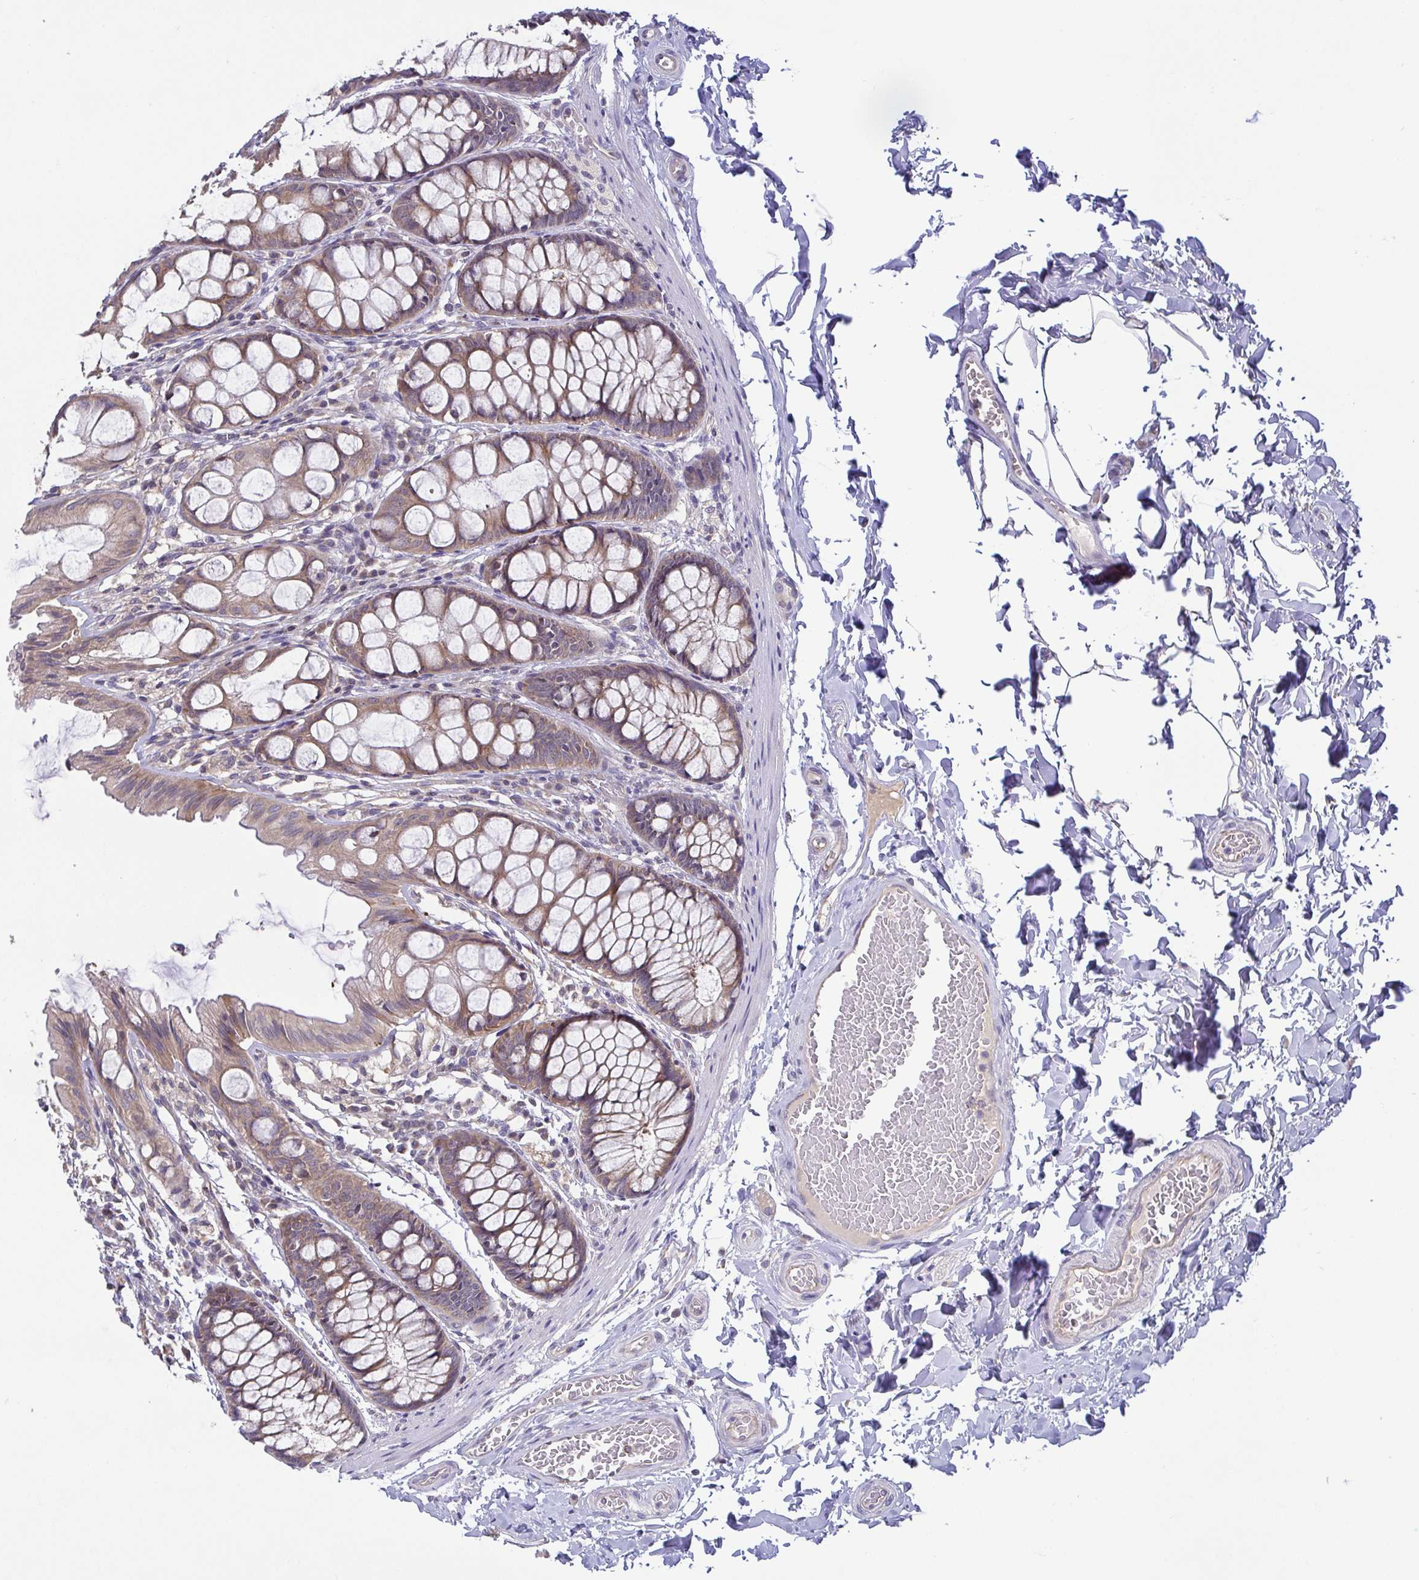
{"staining": {"intensity": "moderate", "quantity": "<25%", "location": "cytoplasmic/membranous"}, "tissue": "colon", "cell_type": "Endothelial cells", "image_type": "normal", "snomed": [{"axis": "morphology", "description": "Normal tissue, NOS"}, {"axis": "topography", "description": "Colon"}], "caption": "Protein staining of unremarkable colon demonstrates moderate cytoplasmic/membranous staining in about <25% of endothelial cells. (brown staining indicates protein expression, while blue staining denotes nuclei).", "gene": "OSBPL7", "patient": {"sex": "male", "age": 47}}